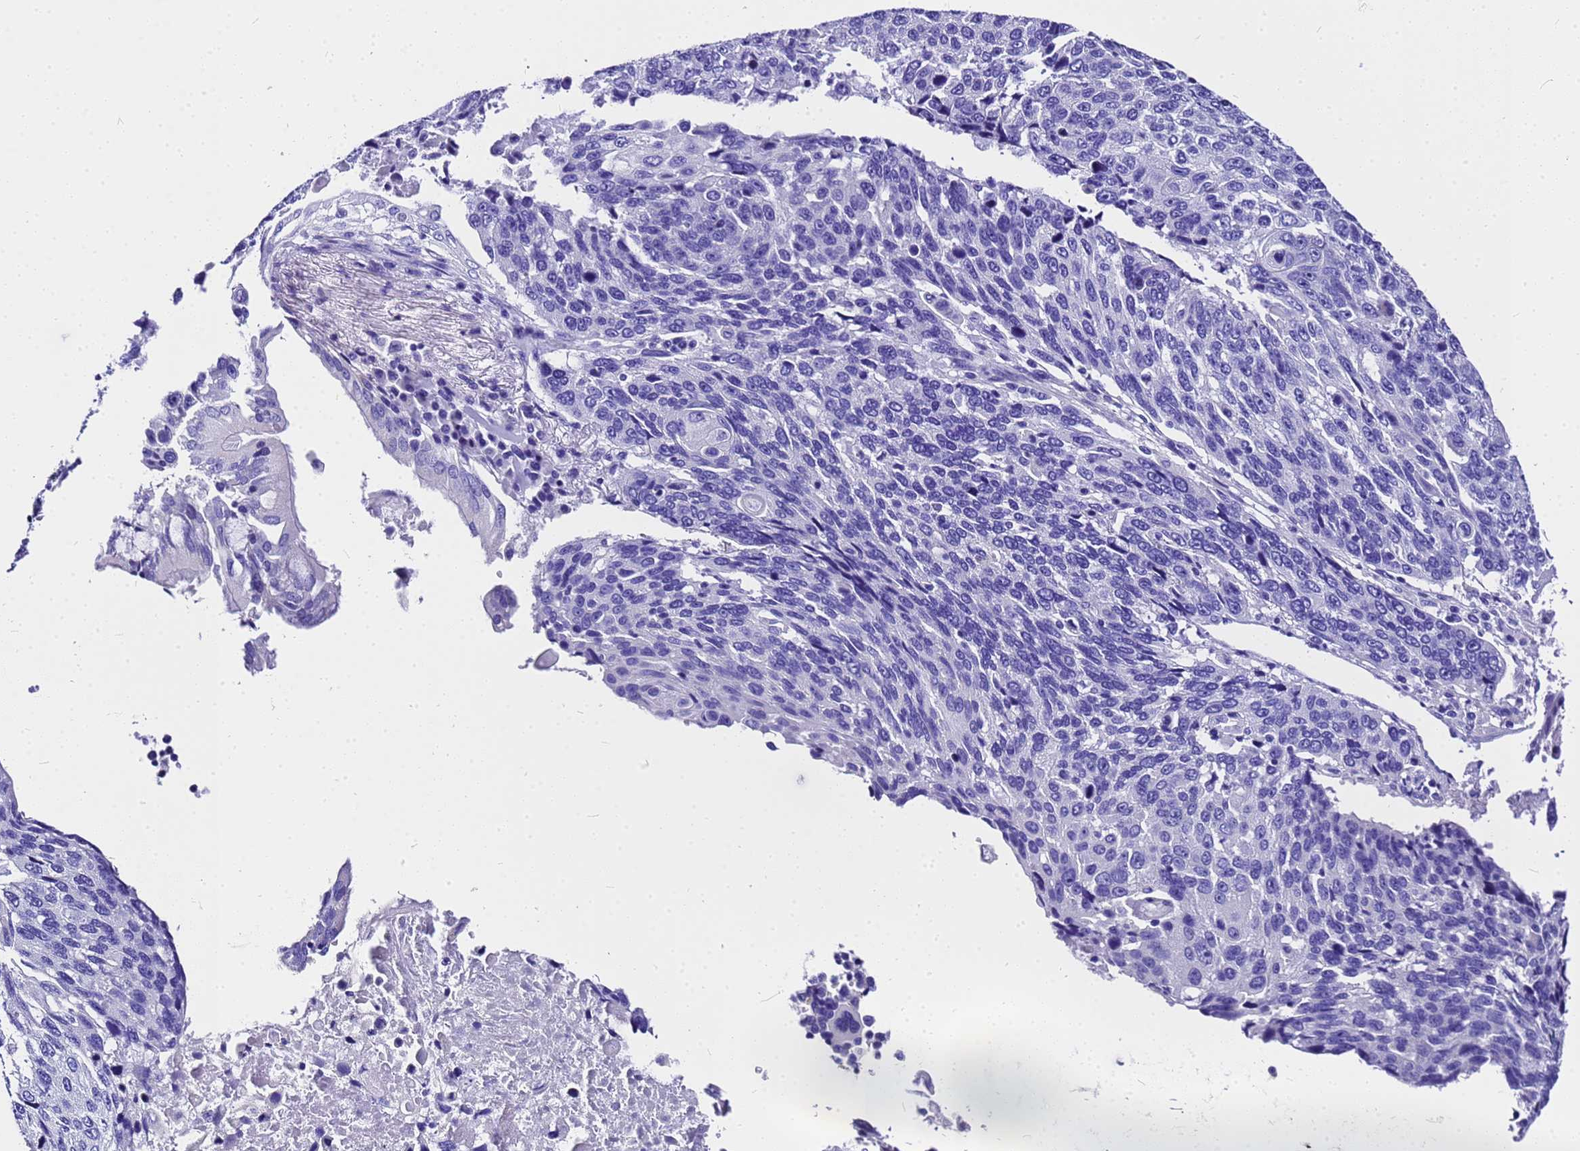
{"staining": {"intensity": "negative", "quantity": "none", "location": "none"}, "tissue": "lung cancer", "cell_type": "Tumor cells", "image_type": "cancer", "snomed": [{"axis": "morphology", "description": "Squamous cell carcinoma, NOS"}, {"axis": "topography", "description": "Lung"}], "caption": "Tumor cells are negative for brown protein staining in lung cancer (squamous cell carcinoma). (DAB (3,3'-diaminobenzidine) IHC, high magnification).", "gene": "HERC4", "patient": {"sex": "male", "age": 66}}